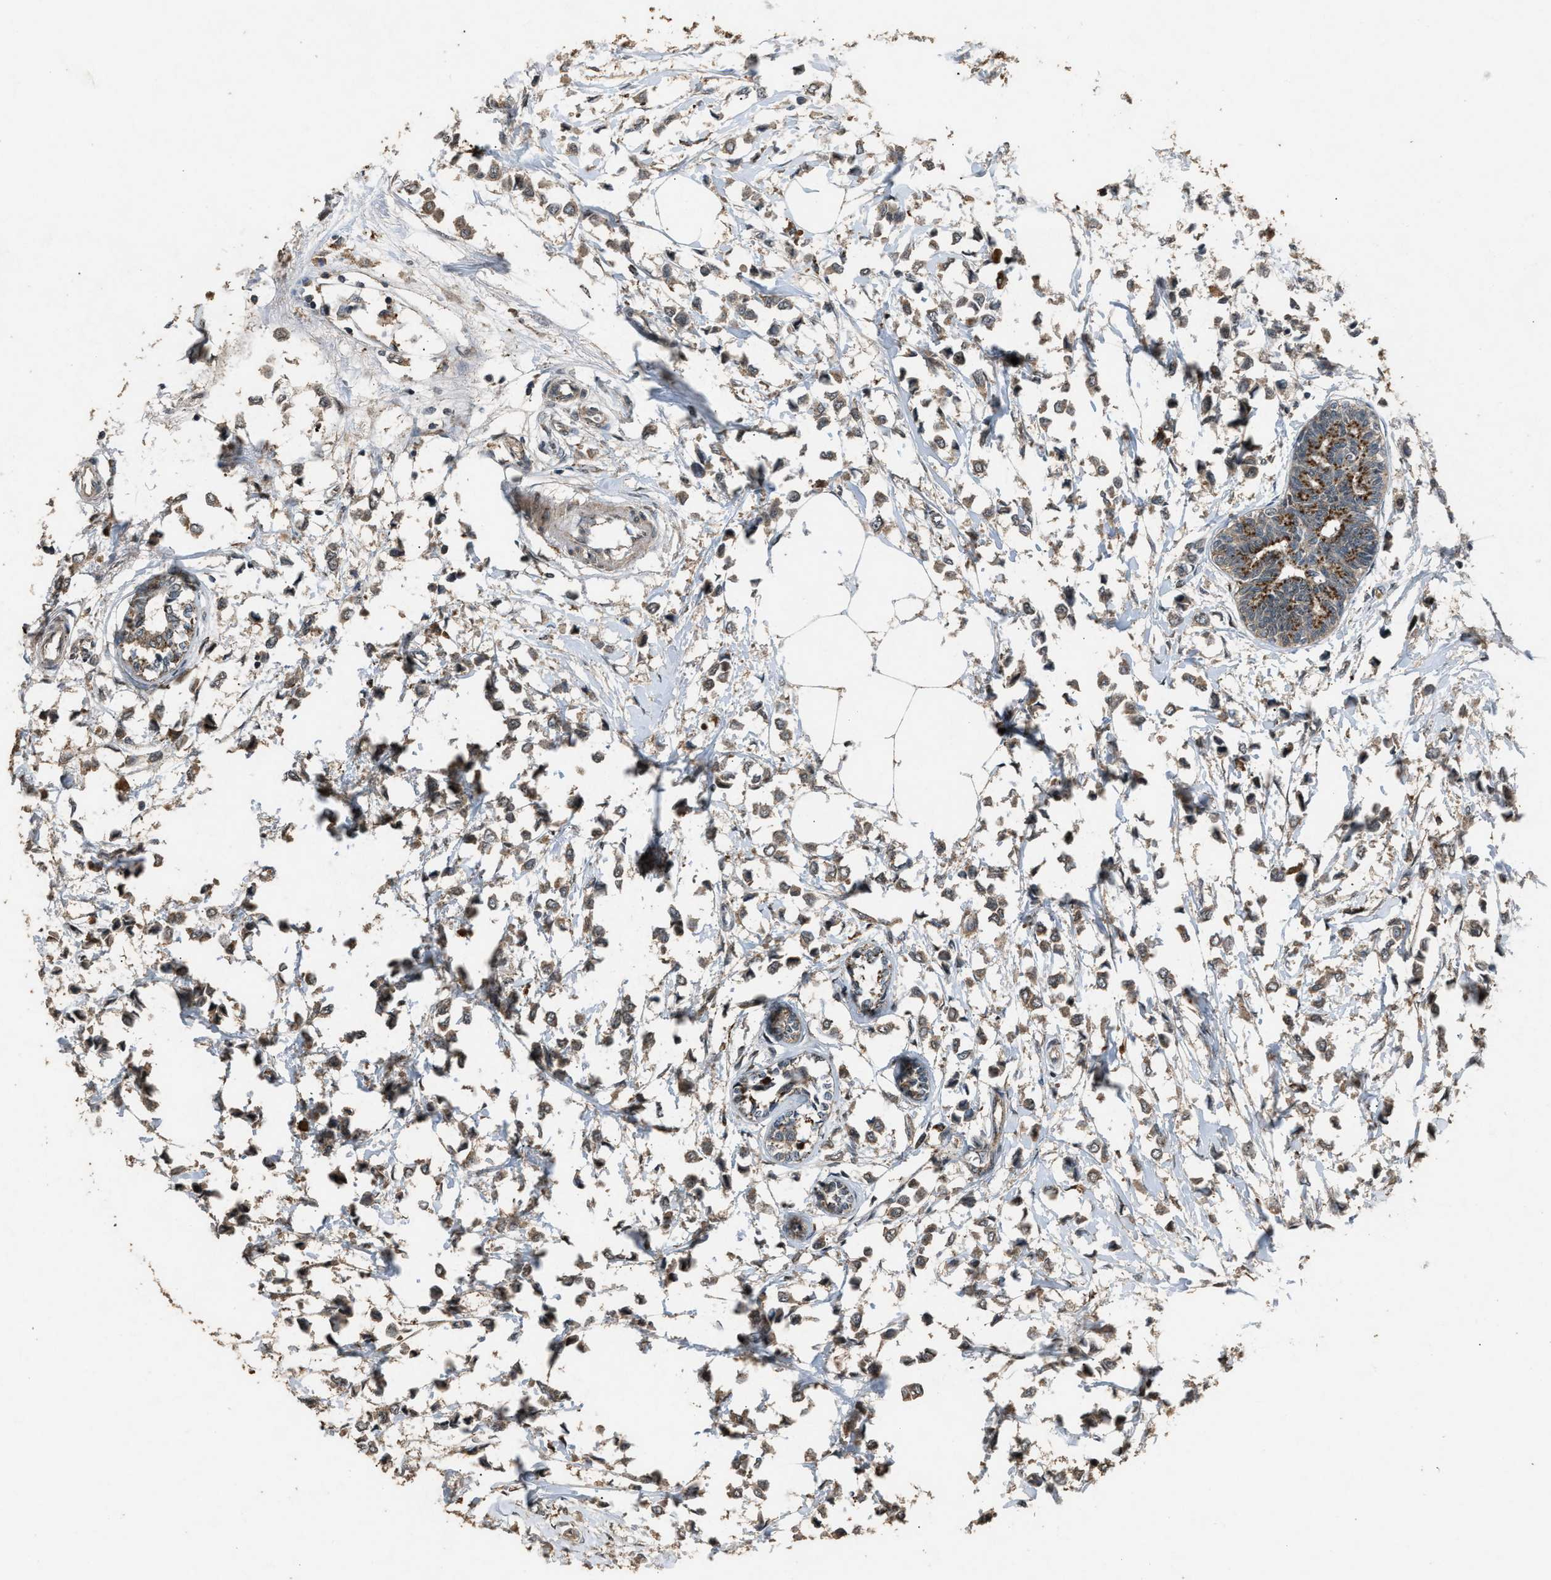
{"staining": {"intensity": "moderate", "quantity": ">75%", "location": "cytoplasmic/membranous"}, "tissue": "breast cancer", "cell_type": "Tumor cells", "image_type": "cancer", "snomed": [{"axis": "morphology", "description": "Lobular carcinoma"}, {"axis": "topography", "description": "Breast"}], "caption": "Protein staining by immunohistochemistry (IHC) reveals moderate cytoplasmic/membranous positivity in approximately >75% of tumor cells in breast lobular carcinoma. (Stains: DAB in brown, nuclei in blue, Microscopy: brightfield microscopy at high magnification).", "gene": "PSMD1", "patient": {"sex": "female", "age": 51}}